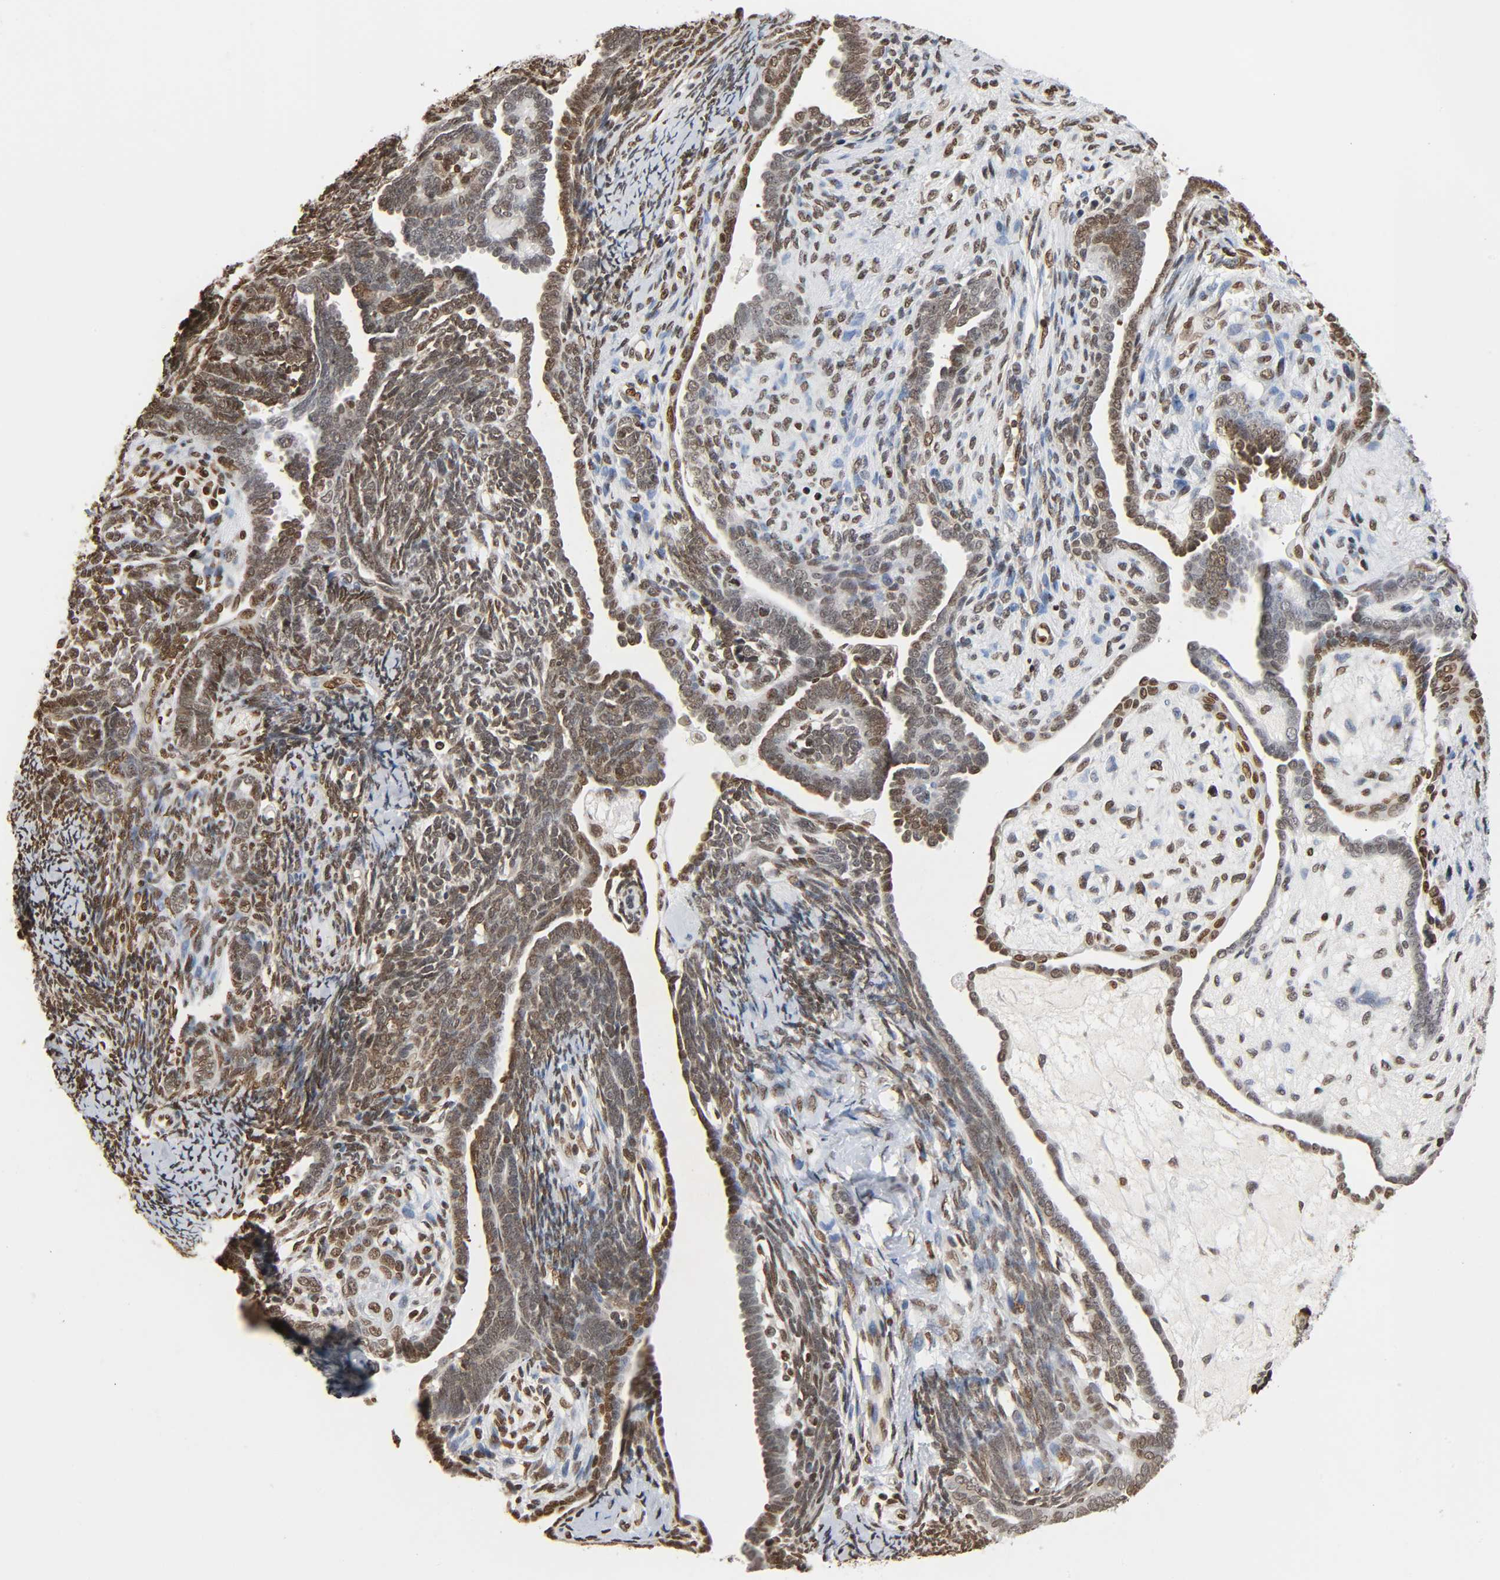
{"staining": {"intensity": "moderate", "quantity": ">75%", "location": "nuclear"}, "tissue": "endometrial cancer", "cell_type": "Tumor cells", "image_type": "cancer", "snomed": [{"axis": "morphology", "description": "Neoplasm, malignant, NOS"}, {"axis": "topography", "description": "Endometrium"}], "caption": "High-power microscopy captured an immunohistochemistry (IHC) micrograph of endometrial cancer (malignant neoplasm), revealing moderate nuclear staining in about >75% of tumor cells.", "gene": "HOXA6", "patient": {"sex": "female", "age": 74}}